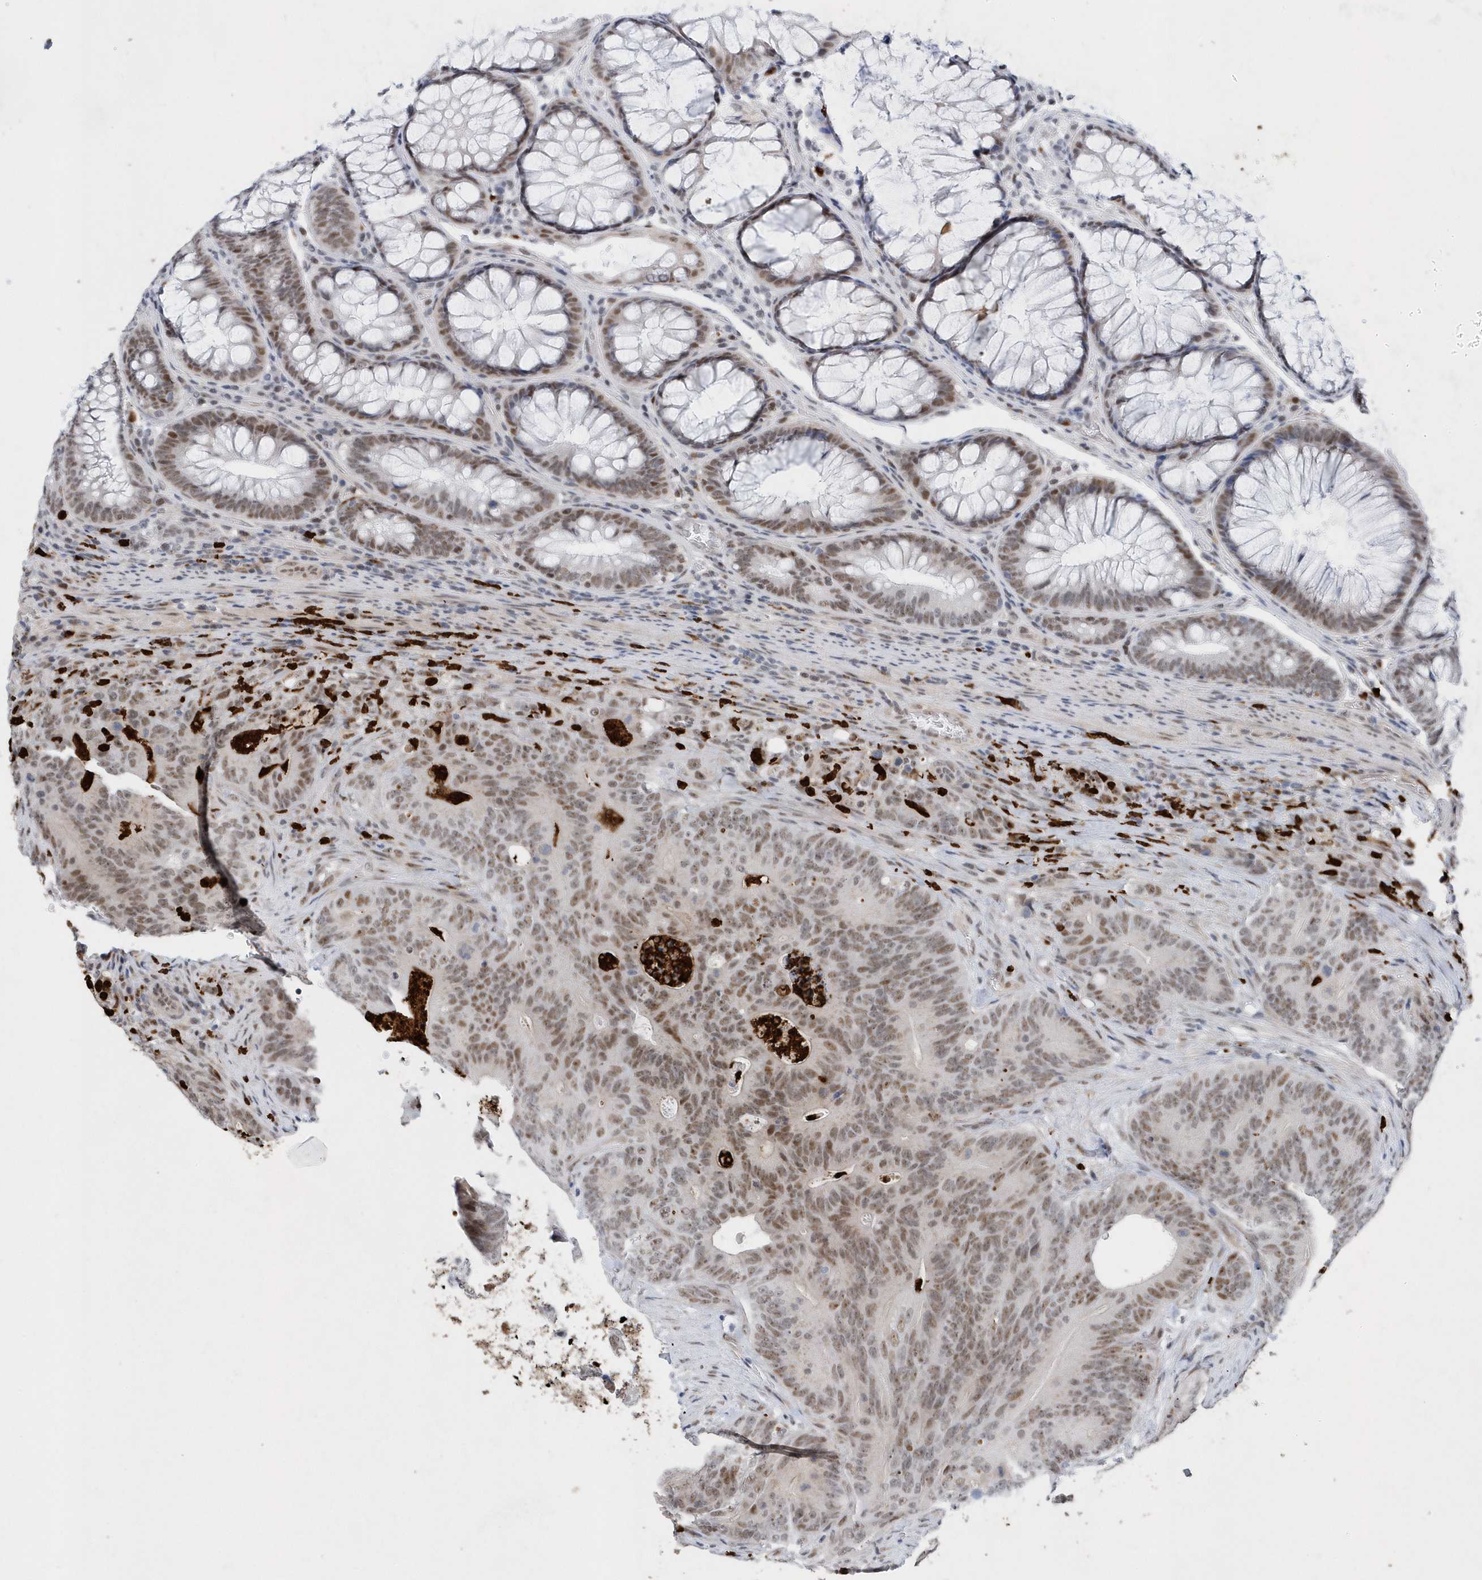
{"staining": {"intensity": "moderate", "quantity": ">75%", "location": "nuclear"}, "tissue": "colorectal cancer", "cell_type": "Tumor cells", "image_type": "cancer", "snomed": [{"axis": "morphology", "description": "Normal tissue, NOS"}, {"axis": "topography", "description": "Colon"}], "caption": "Brown immunohistochemical staining in human colorectal cancer exhibits moderate nuclear expression in approximately >75% of tumor cells.", "gene": "RPP30", "patient": {"sex": "female", "age": 82}}